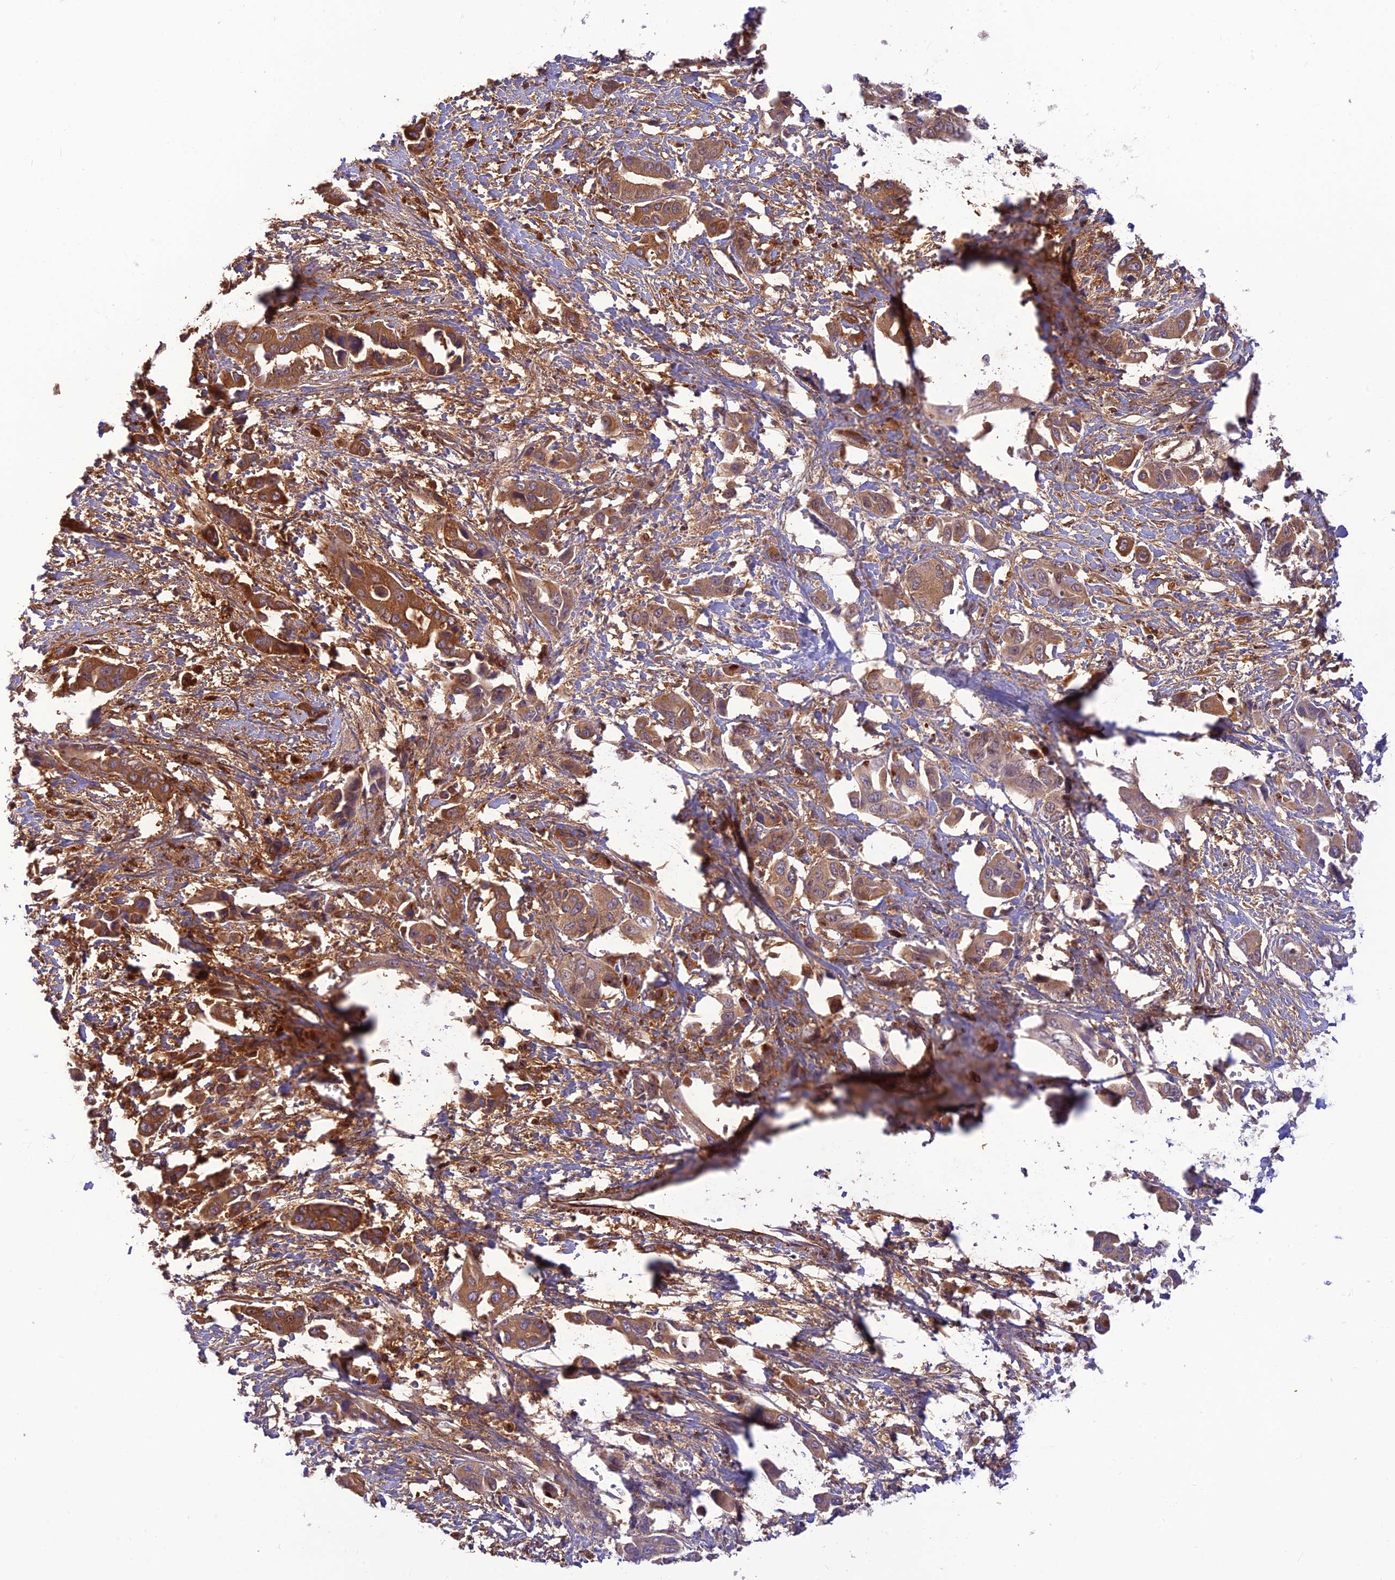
{"staining": {"intensity": "moderate", "quantity": ">75%", "location": "cytoplasmic/membranous"}, "tissue": "liver cancer", "cell_type": "Tumor cells", "image_type": "cancer", "snomed": [{"axis": "morphology", "description": "Cholangiocarcinoma"}, {"axis": "topography", "description": "Liver"}], "caption": "Approximately >75% of tumor cells in human liver cancer (cholangiocarcinoma) demonstrate moderate cytoplasmic/membranous protein staining as visualized by brown immunohistochemical staining.", "gene": "ST8SIA5", "patient": {"sex": "female", "age": 52}}